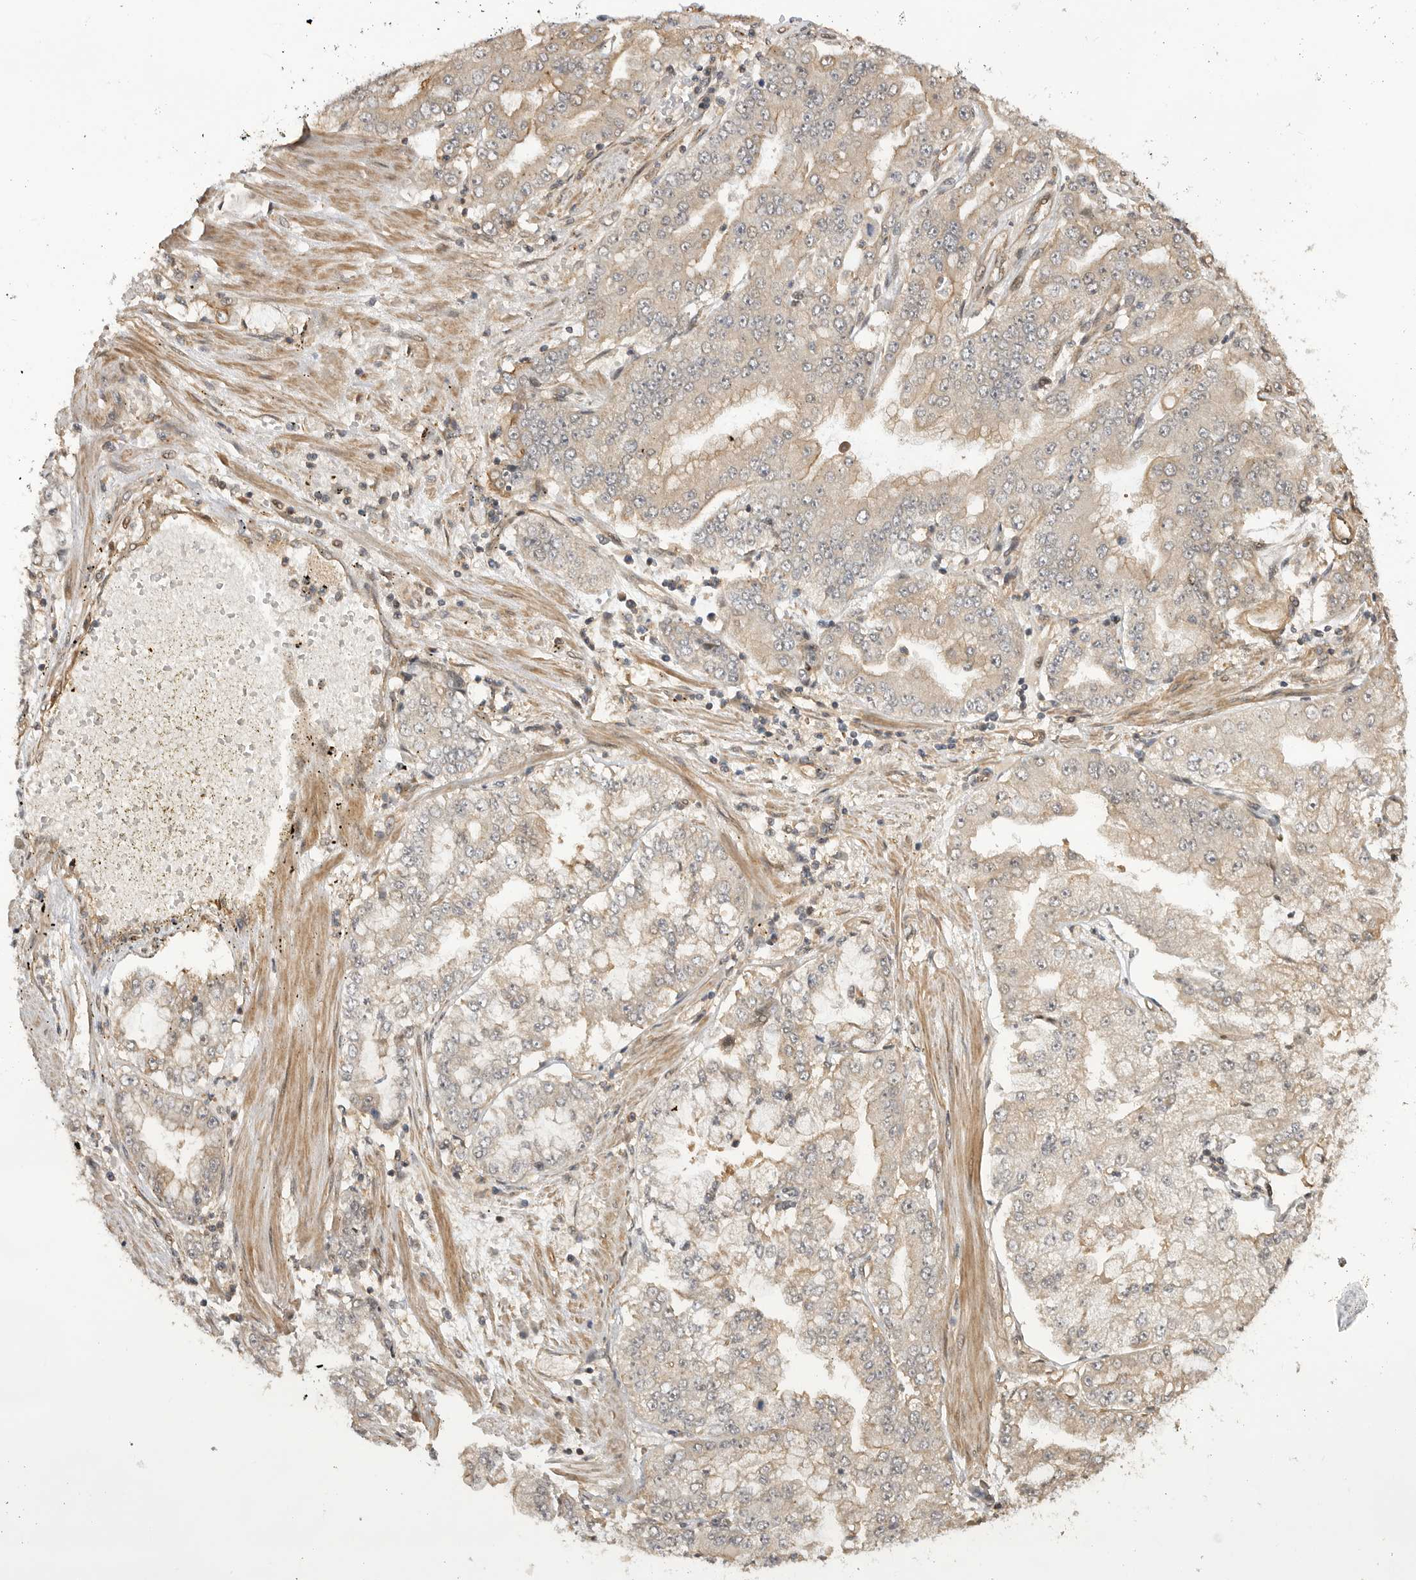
{"staining": {"intensity": "weak", "quantity": "<25%", "location": "cytoplasmic/membranous"}, "tissue": "stomach cancer", "cell_type": "Tumor cells", "image_type": "cancer", "snomed": [{"axis": "morphology", "description": "Adenocarcinoma, NOS"}, {"axis": "topography", "description": "Stomach"}], "caption": "This is a image of immunohistochemistry (IHC) staining of stomach cancer (adenocarcinoma), which shows no staining in tumor cells.", "gene": "ADPRS", "patient": {"sex": "male", "age": 76}}